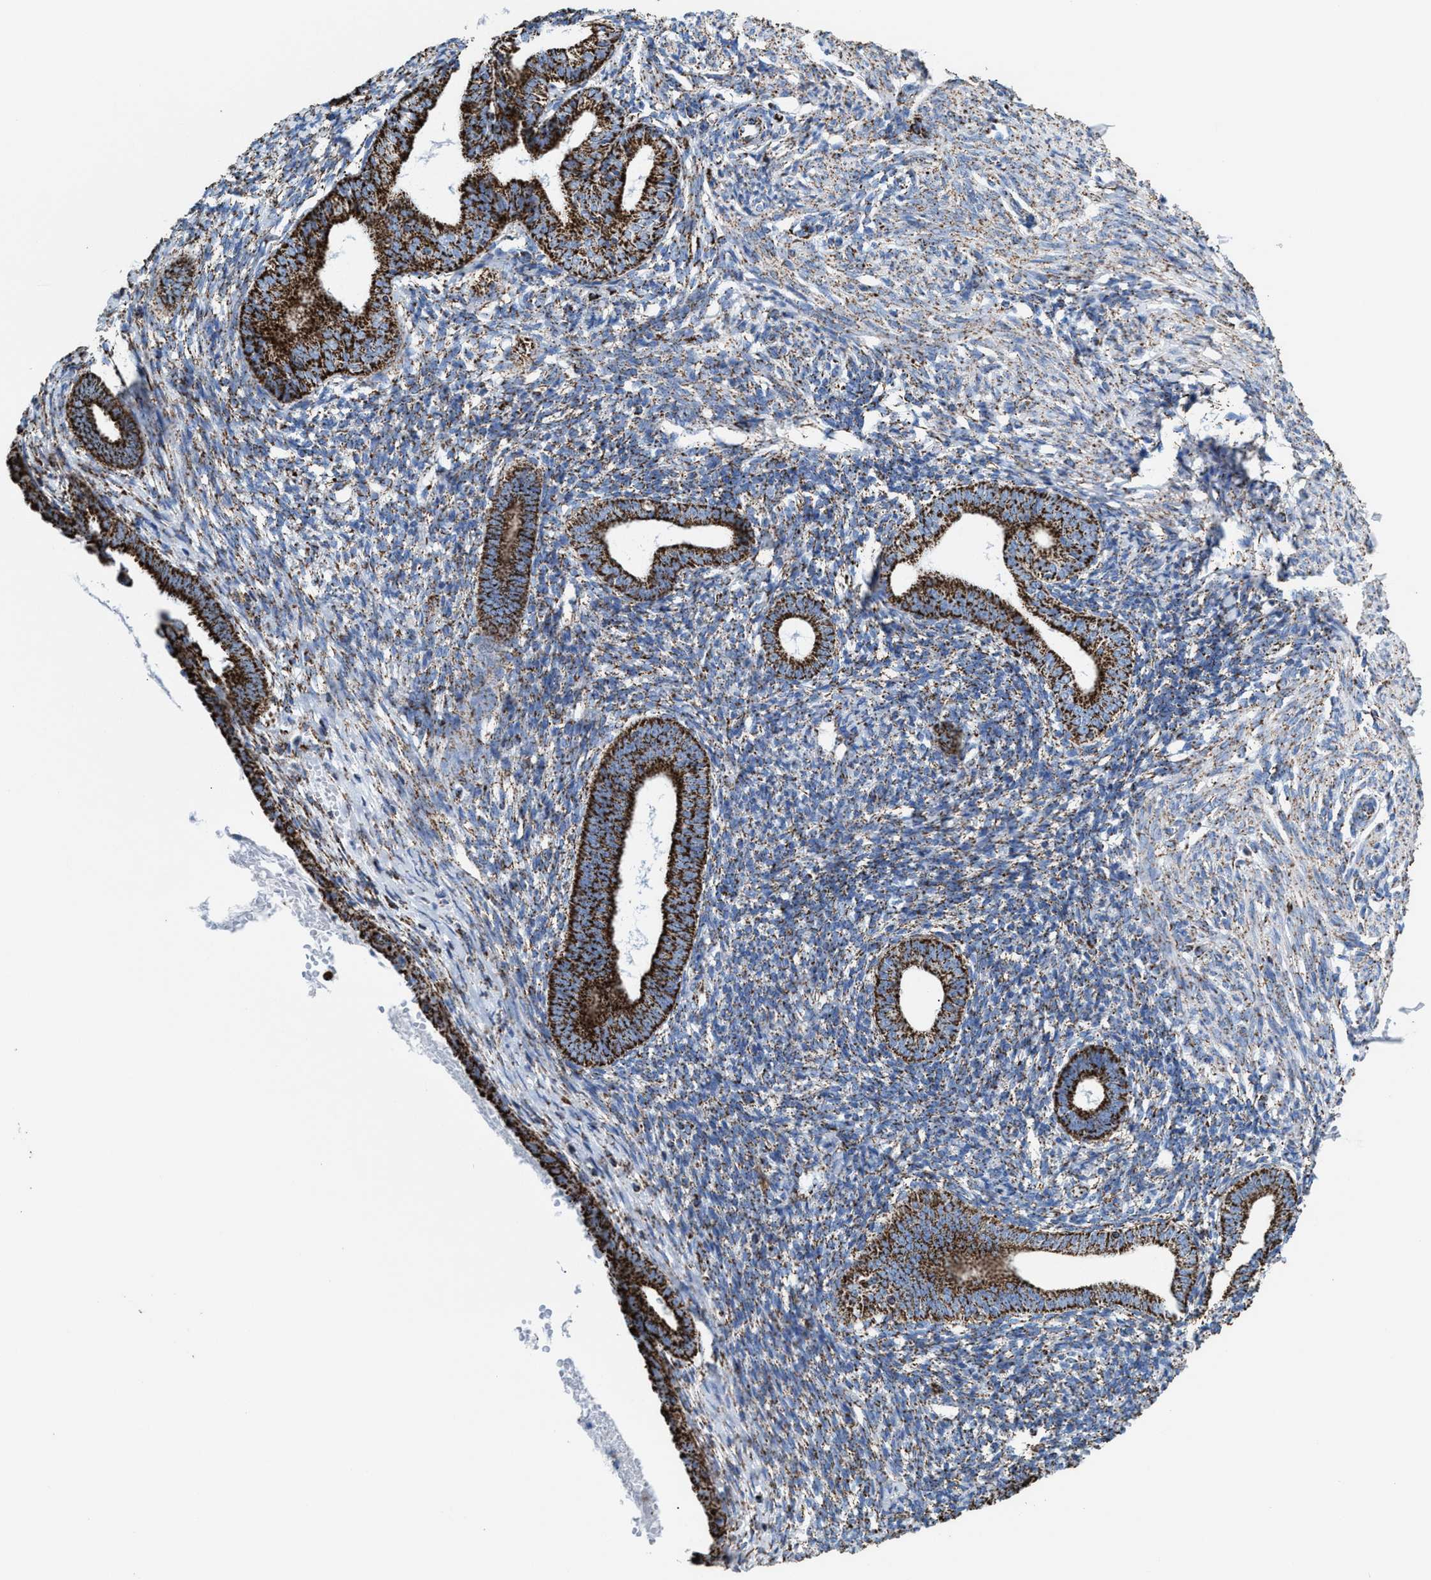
{"staining": {"intensity": "moderate", "quantity": "25%-75%", "location": "cytoplasmic/membranous"}, "tissue": "endometrium", "cell_type": "Cells in endometrial stroma", "image_type": "normal", "snomed": [{"axis": "morphology", "description": "Normal tissue, NOS"}, {"axis": "morphology", "description": "Adenocarcinoma, NOS"}, {"axis": "topography", "description": "Endometrium"}], "caption": "Brown immunohistochemical staining in unremarkable human endometrium shows moderate cytoplasmic/membranous positivity in approximately 25%-75% of cells in endometrial stroma. (IHC, brightfield microscopy, high magnification).", "gene": "ECHS1", "patient": {"sex": "female", "age": 57}}